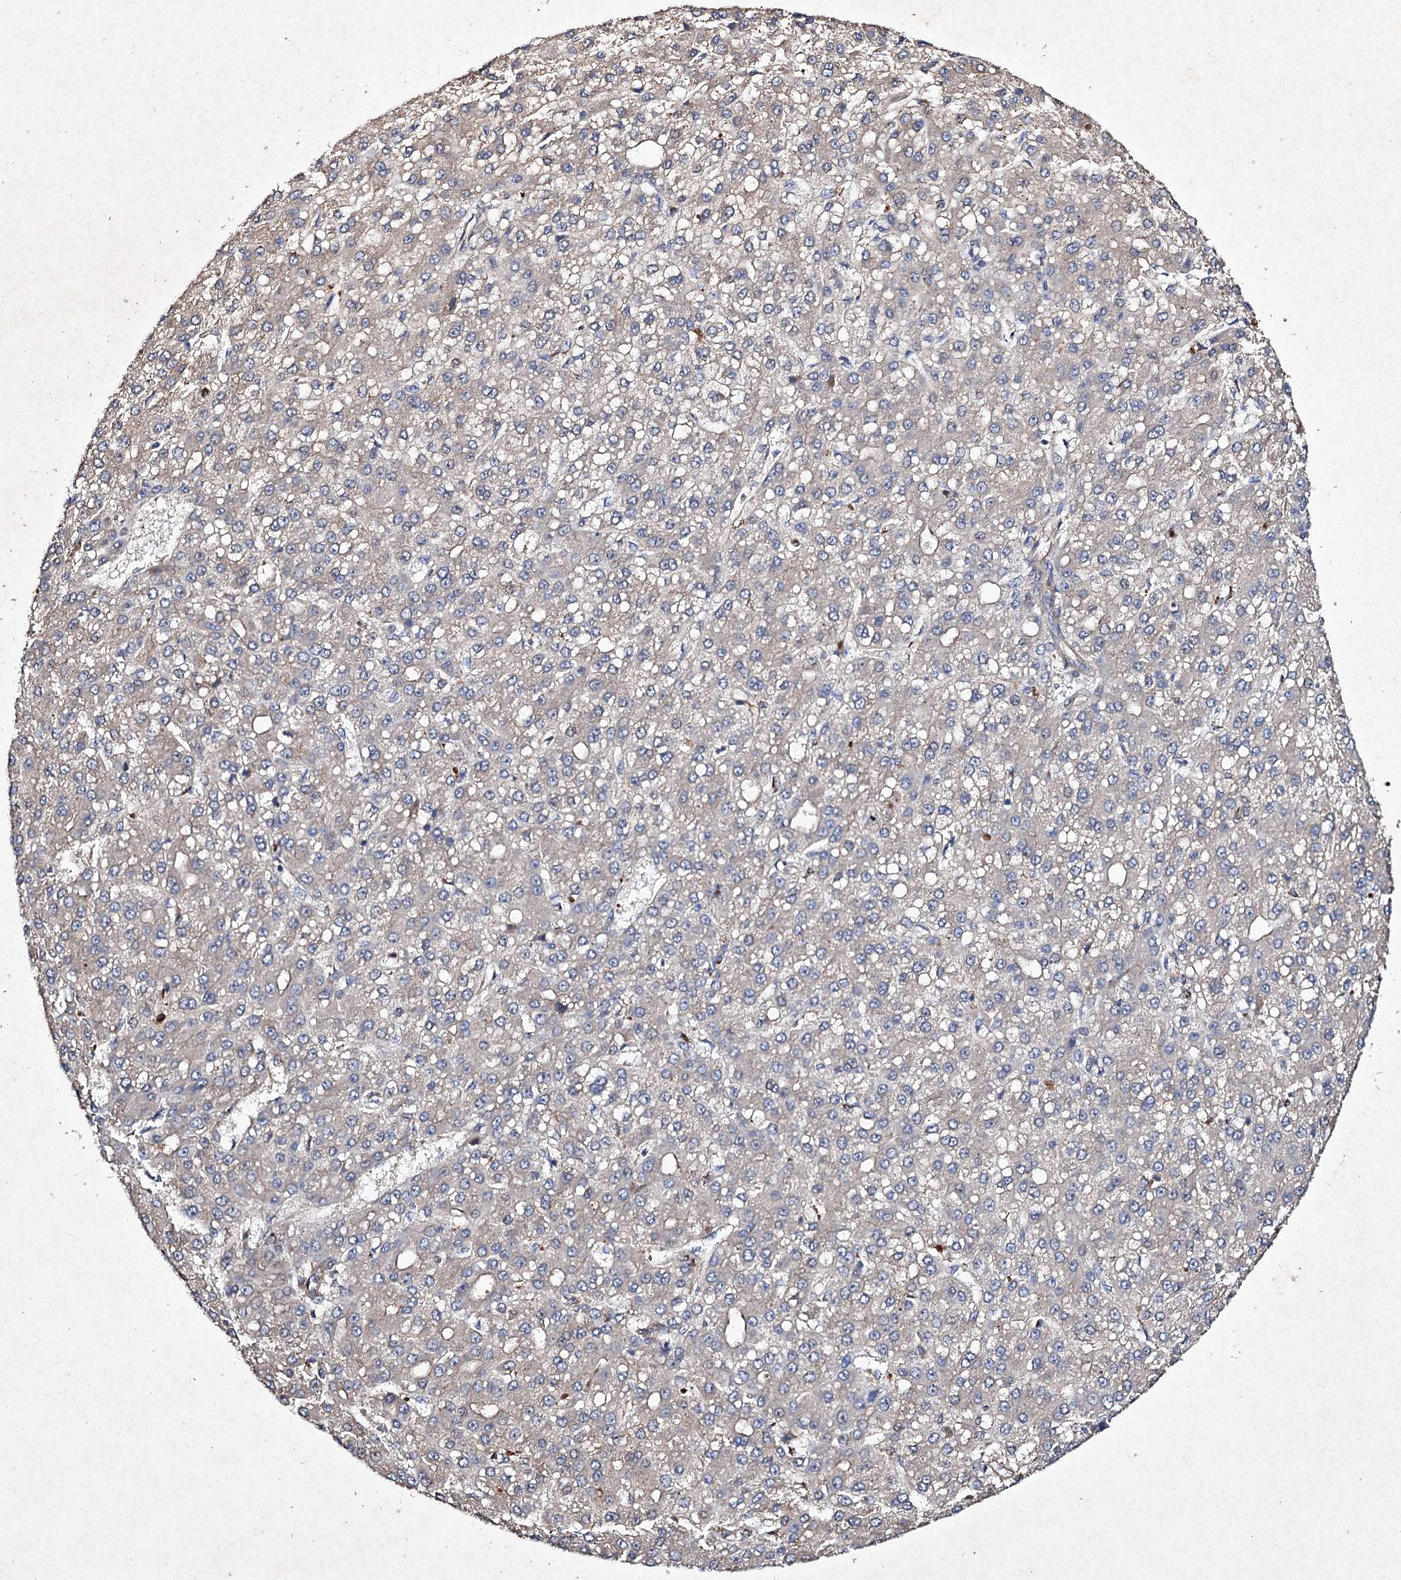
{"staining": {"intensity": "weak", "quantity": "<25%", "location": "cytoplasmic/membranous"}, "tissue": "liver cancer", "cell_type": "Tumor cells", "image_type": "cancer", "snomed": [{"axis": "morphology", "description": "Carcinoma, Hepatocellular, NOS"}, {"axis": "topography", "description": "Liver"}], "caption": "High magnification brightfield microscopy of liver cancer stained with DAB (brown) and counterstained with hematoxylin (blue): tumor cells show no significant expression.", "gene": "MOCOS", "patient": {"sex": "male", "age": 67}}